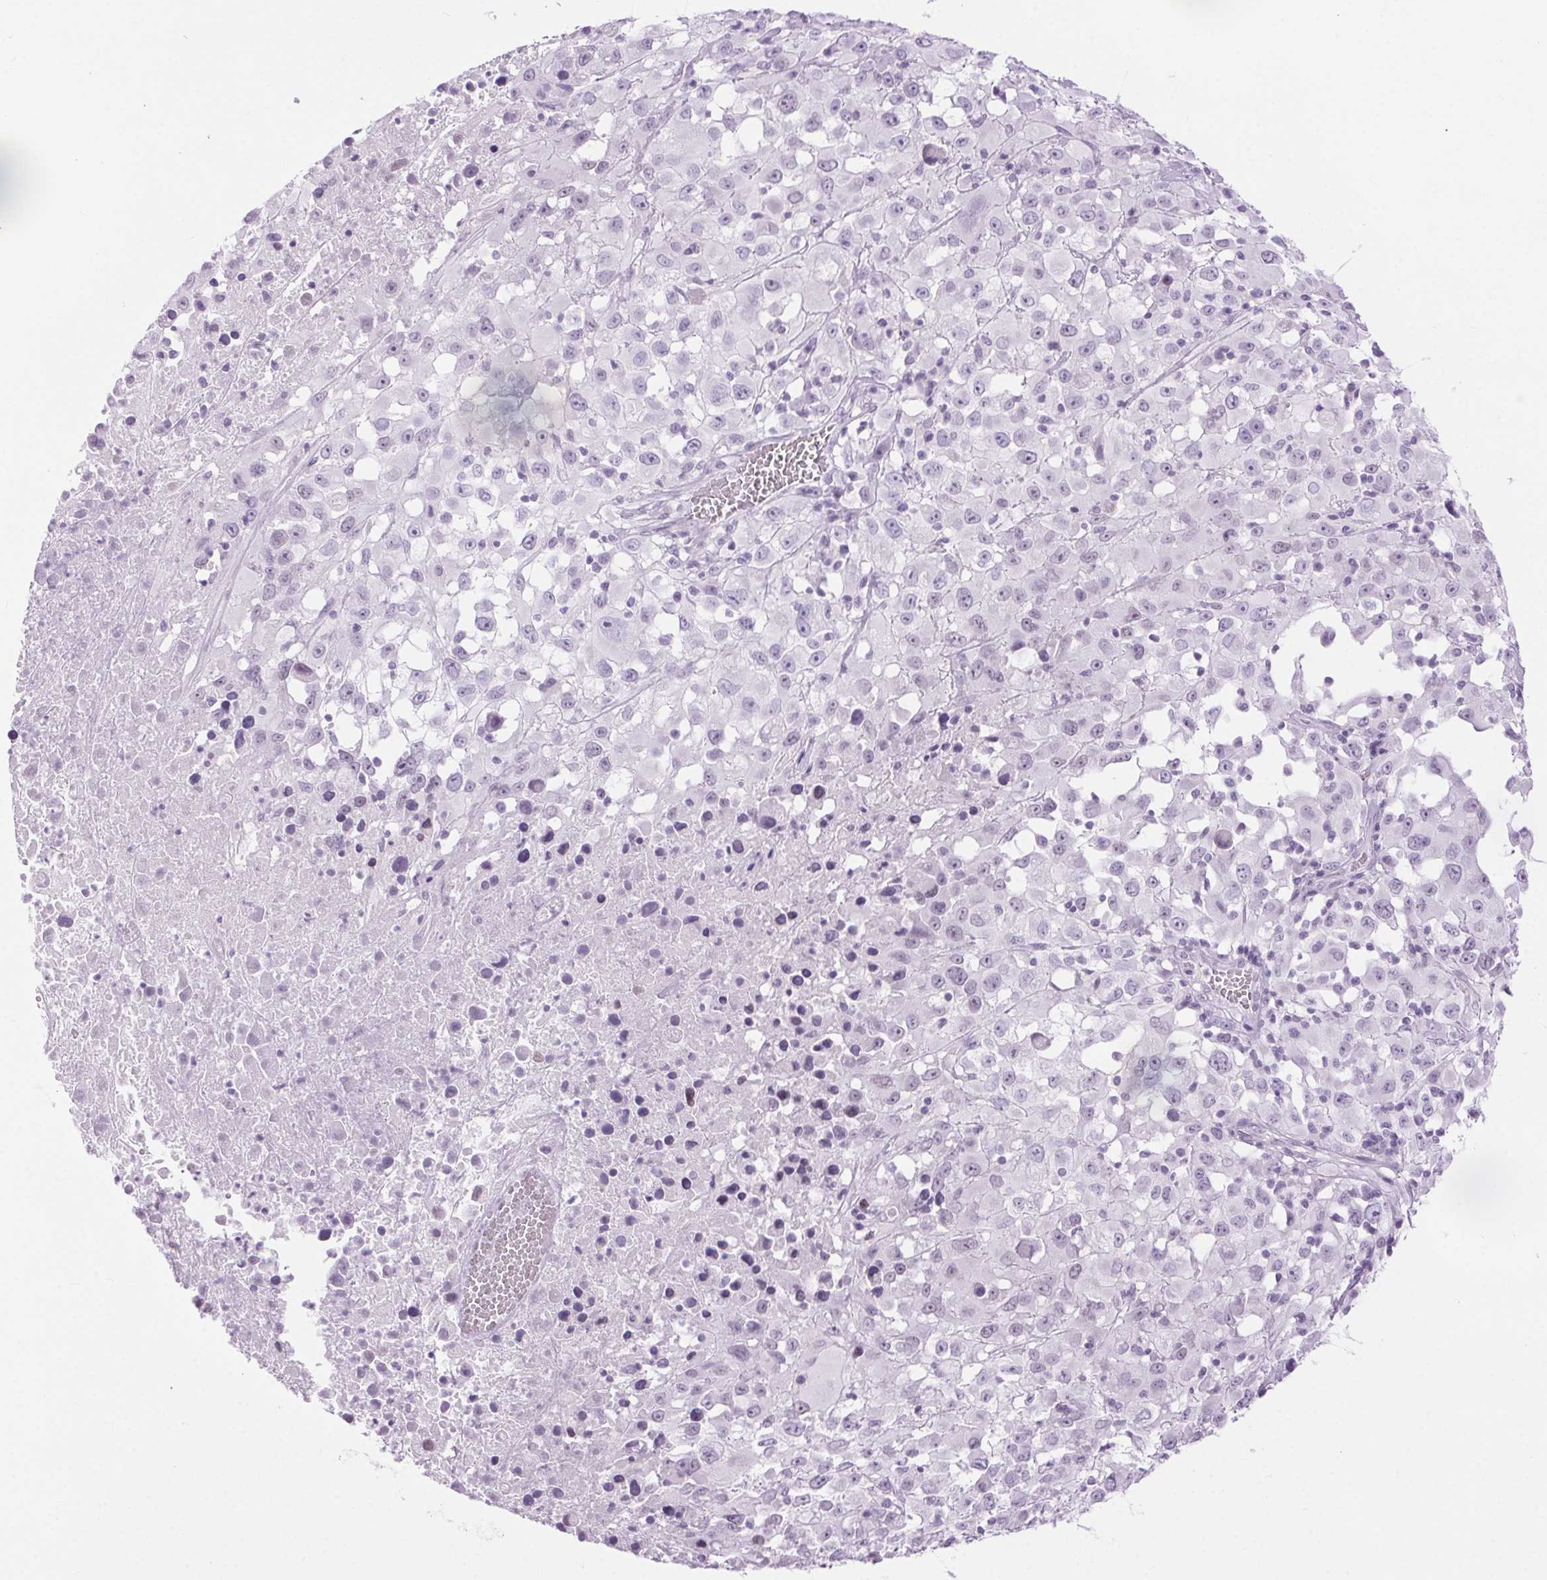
{"staining": {"intensity": "negative", "quantity": "none", "location": "none"}, "tissue": "melanoma", "cell_type": "Tumor cells", "image_type": "cancer", "snomed": [{"axis": "morphology", "description": "Malignant melanoma, Metastatic site"}, {"axis": "topography", "description": "Soft tissue"}], "caption": "This photomicrograph is of malignant melanoma (metastatic site) stained with immunohistochemistry to label a protein in brown with the nuclei are counter-stained blue. There is no staining in tumor cells.", "gene": "BEND2", "patient": {"sex": "male", "age": 50}}